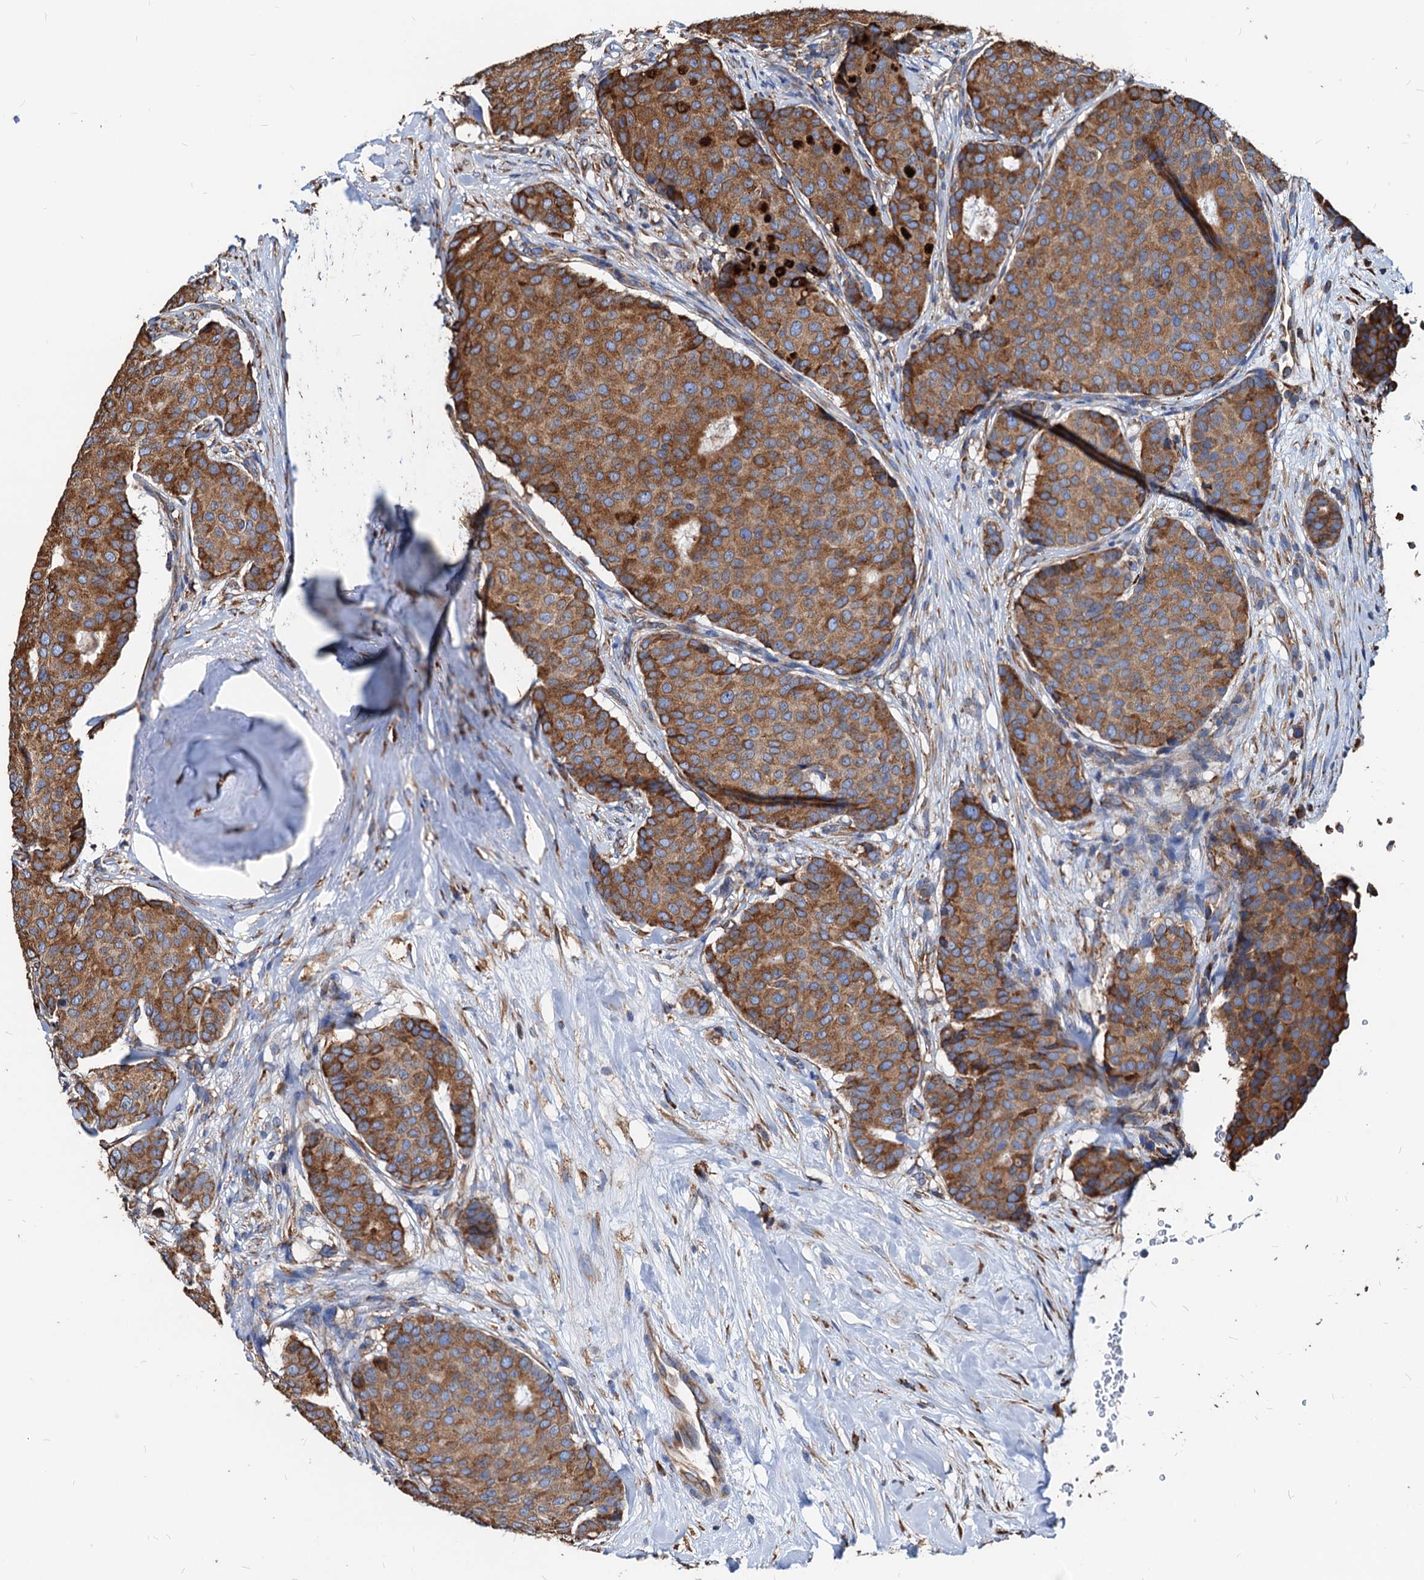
{"staining": {"intensity": "moderate", "quantity": ">75%", "location": "cytoplasmic/membranous"}, "tissue": "breast cancer", "cell_type": "Tumor cells", "image_type": "cancer", "snomed": [{"axis": "morphology", "description": "Duct carcinoma"}, {"axis": "topography", "description": "Breast"}], "caption": "This micrograph reveals immunohistochemistry (IHC) staining of infiltrating ductal carcinoma (breast), with medium moderate cytoplasmic/membranous staining in about >75% of tumor cells.", "gene": "HSPA5", "patient": {"sex": "female", "age": 75}}